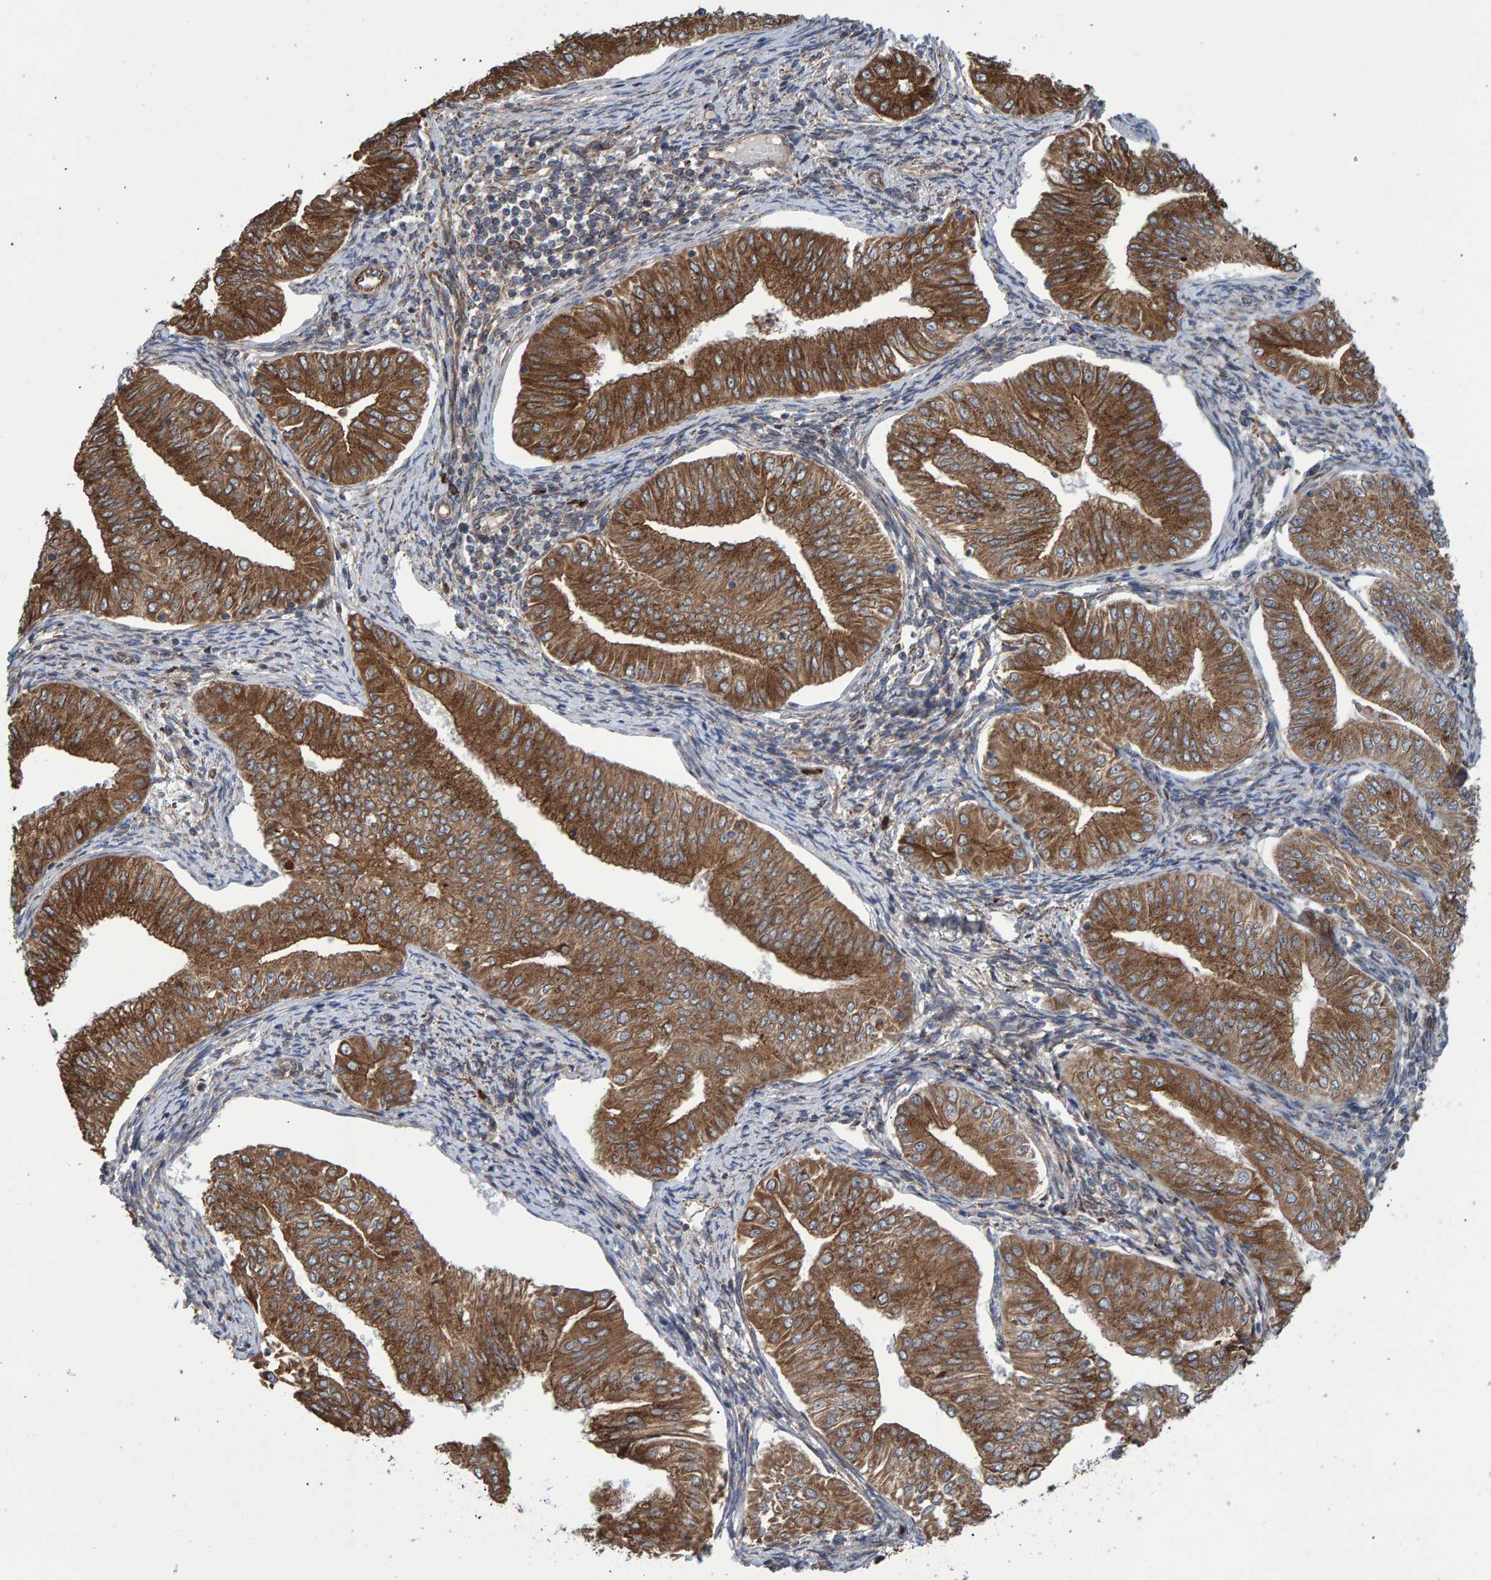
{"staining": {"intensity": "moderate", "quantity": ">75%", "location": "cytoplasmic/membranous"}, "tissue": "endometrial cancer", "cell_type": "Tumor cells", "image_type": "cancer", "snomed": [{"axis": "morphology", "description": "Normal tissue, NOS"}, {"axis": "morphology", "description": "Adenocarcinoma, NOS"}, {"axis": "topography", "description": "Endometrium"}], "caption": "IHC of endometrial cancer demonstrates medium levels of moderate cytoplasmic/membranous expression in about >75% of tumor cells.", "gene": "FAM117A", "patient": {"sex": "female", "age": 53}}